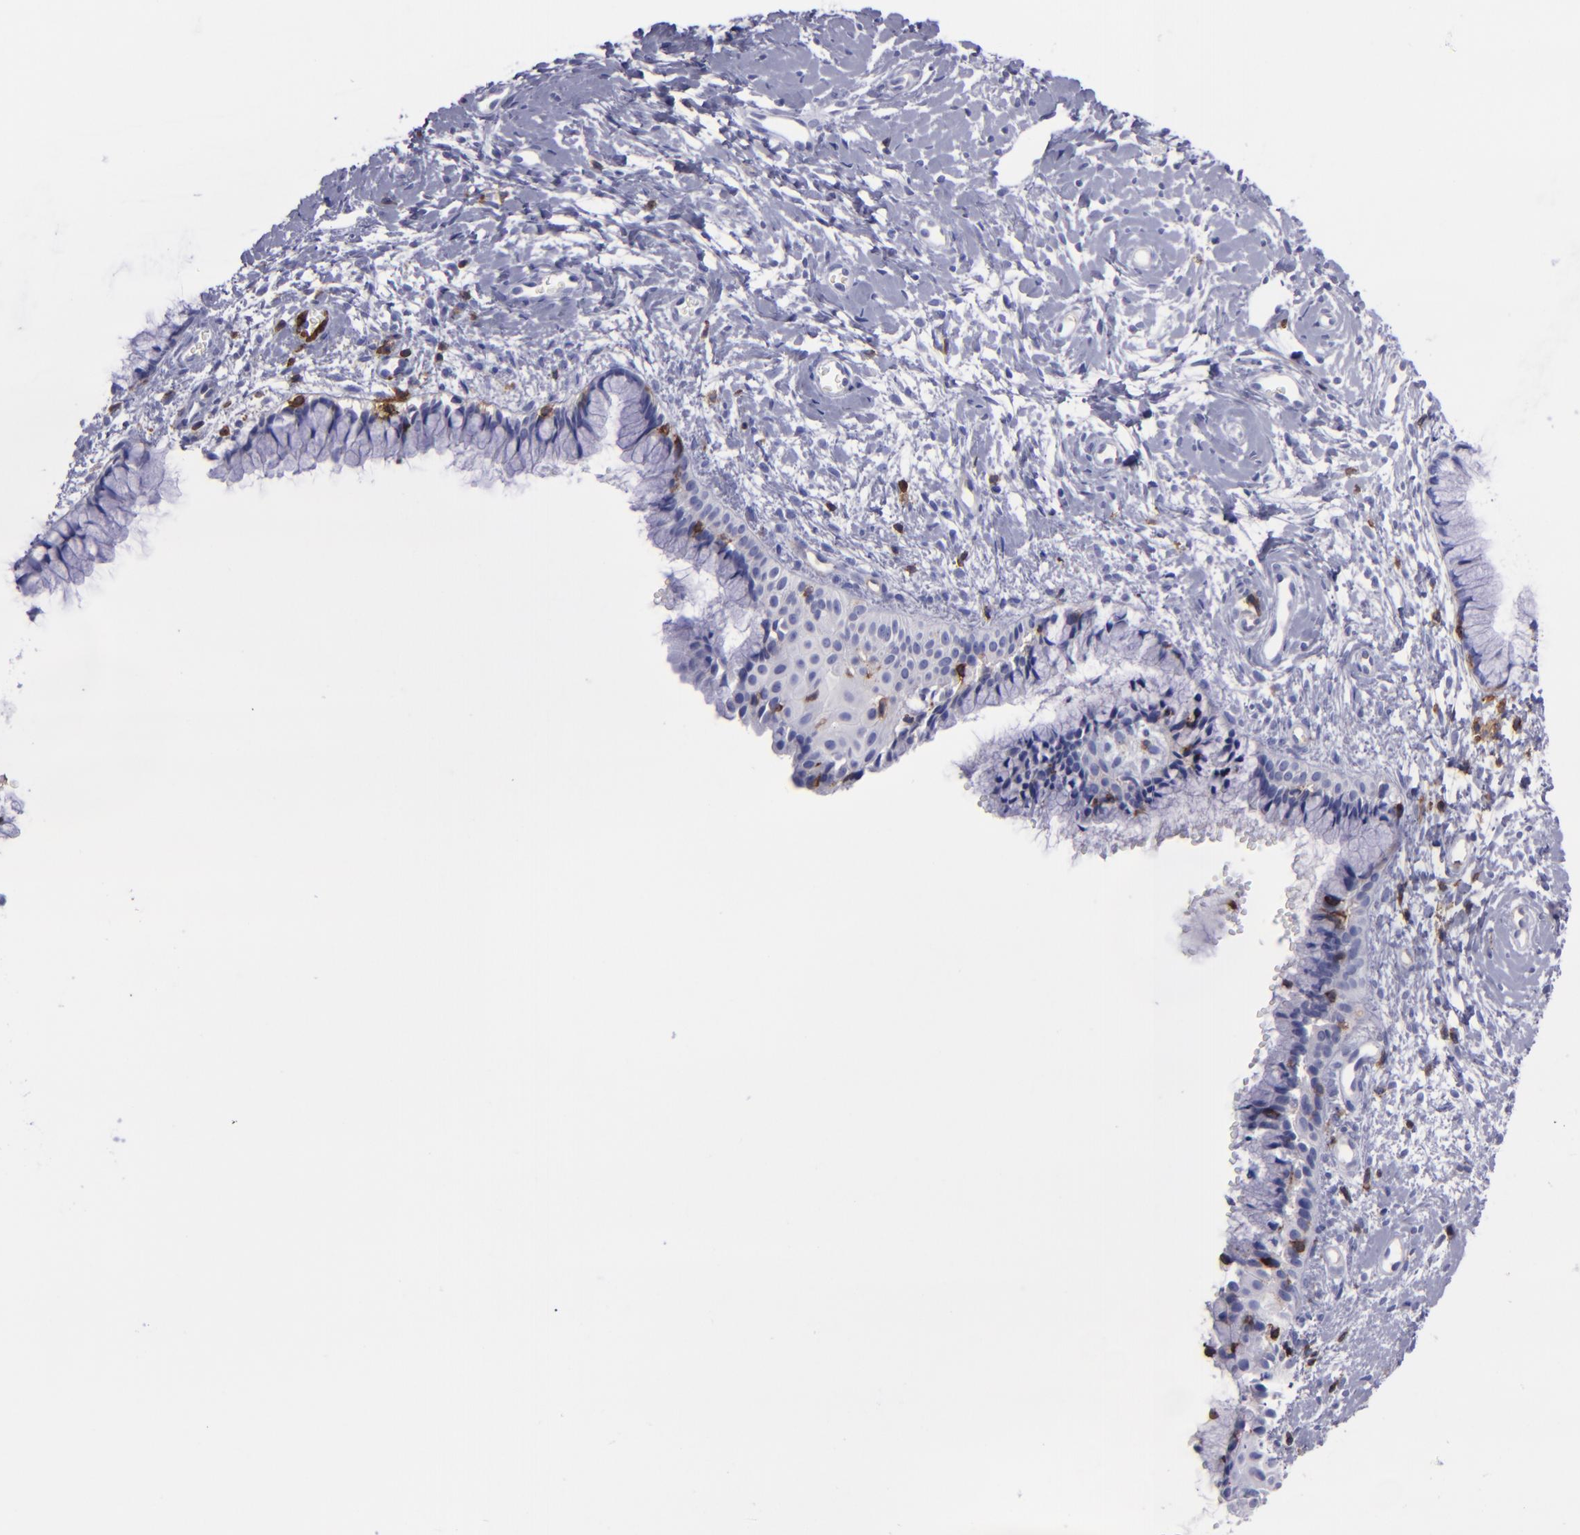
{"staining": {"intensity": "negative", "quantity": "none", "location": "none"}, "tissue": "cervix", "cell_type": "Glandular cells", "image_type": "normal", "snomed": [{"axis": "morphology", "description": "Normal tissue, NOS"}, {"axis": "topography", "description": "Cervix"}], "caption": "The image reveals no significant staining in glandular cells of cervix.", "gene": "ICAM3", "patient": {"sex": "female", "age": 46}}